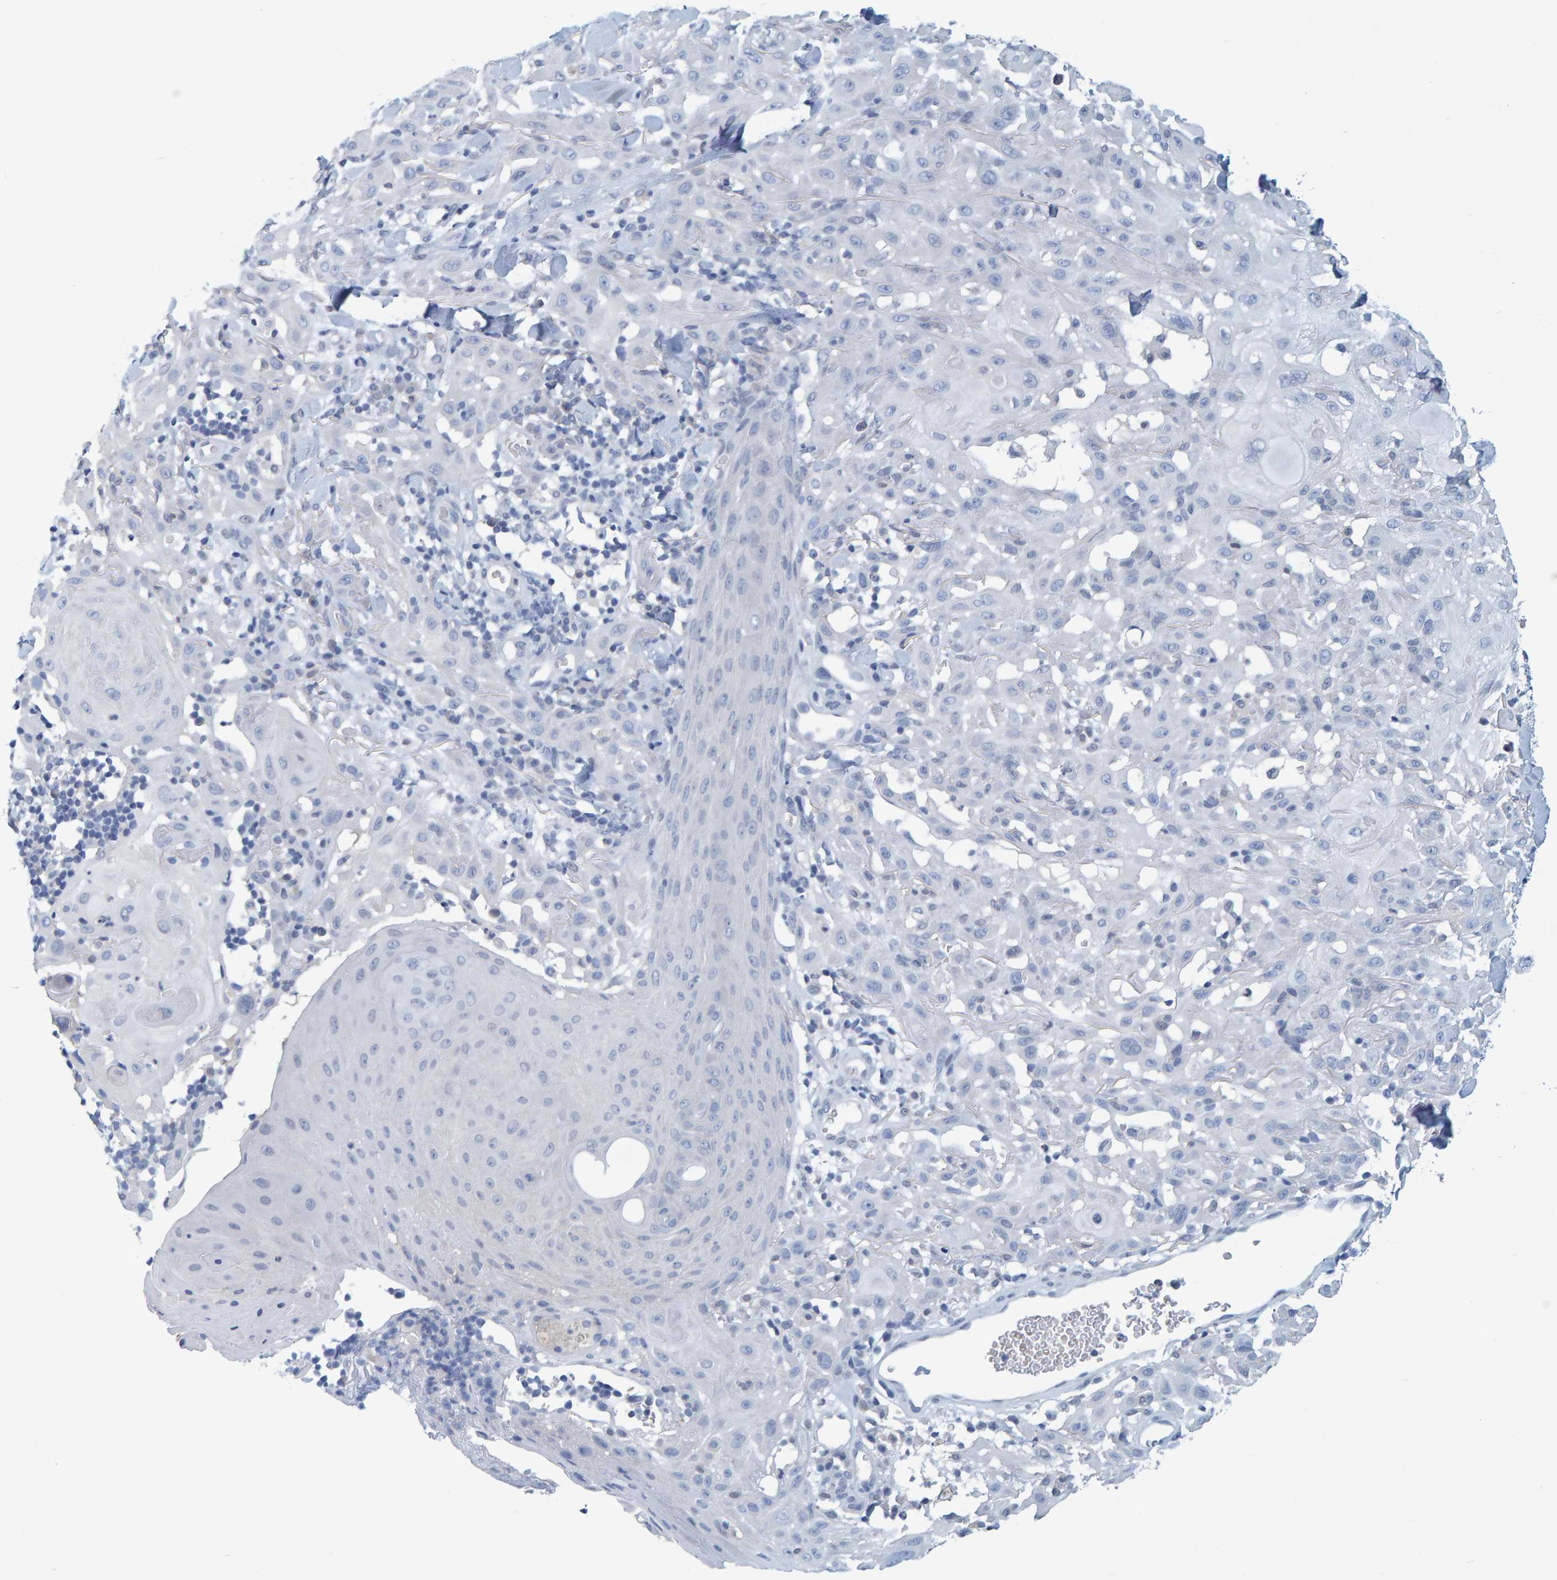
{"staining": {"intensity": "negative", "quantity": "none", "location": "none"}, "tissue": "skin cancer", "cell_type": "Tumor cells", "image_type": "cancer", "snomed": [{"axis": "morphology", "description": "Squamous cell carcinoma, NOS"}, {"axis": "topography", "description": "Skin"}], "caption": "DAB (3,3'-diaminobenzidine) immunohistochemical staining of human skin cancer (squamous cell carcinoma) displays no significant positivity in tumor cells.", "gene": "ALAD", "patient": {"sex": "male", "age": 24}}